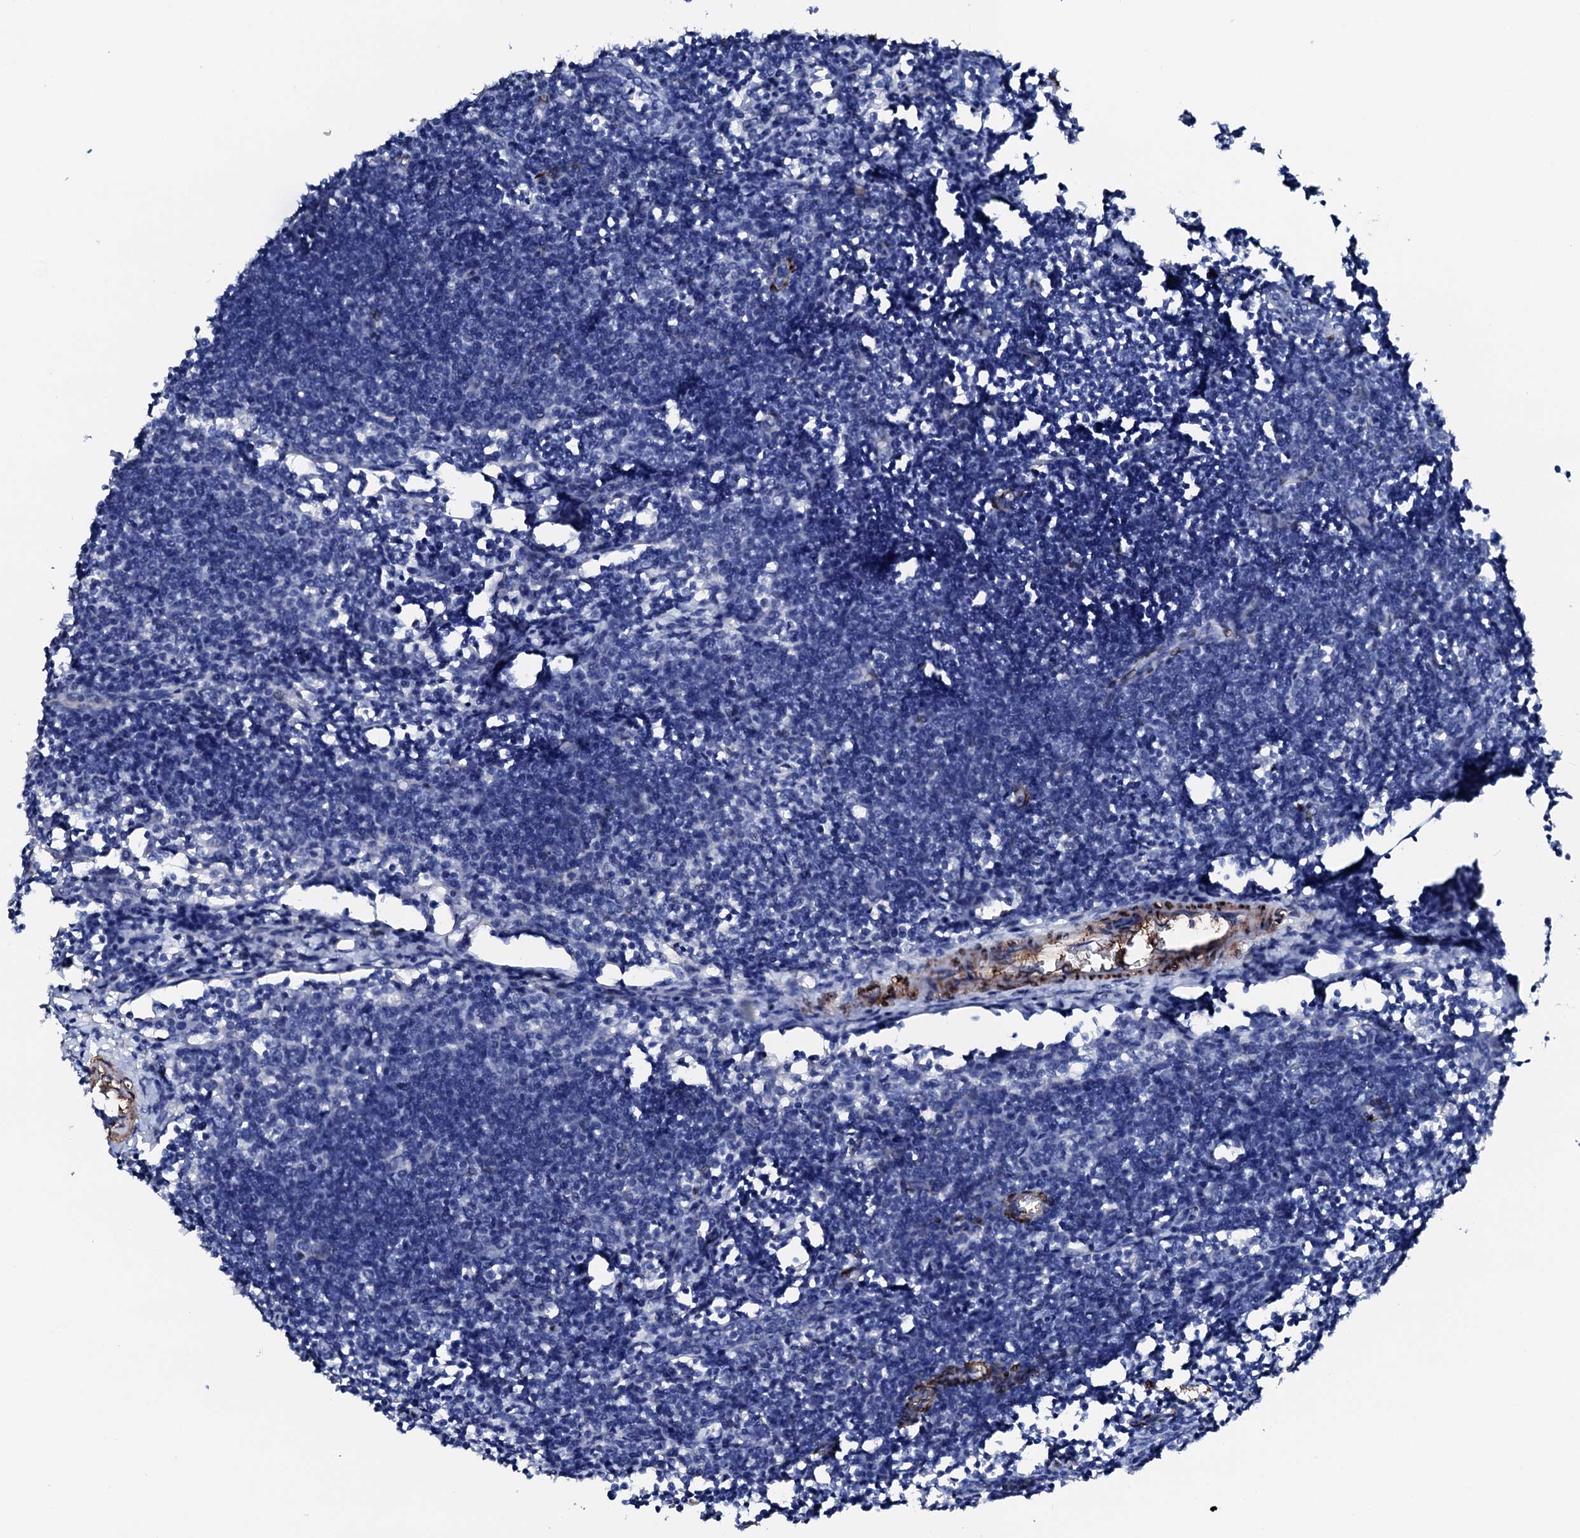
{"staining": {"intensity": "weak", "quantity": "<25%", "location": "nuclear"}, "tissue": "lymph node", "cell_type": "Germinal center cells", "image_type": "normal", "snomed": [{"axis": "morphology", "description": "Normal tissue, NOS"}, {"axis": "morphology", "description": "Malignant melanoma, Metastatic site"}, {"axis": "topography", "description": "Lymph node"}], "caption": "Immunohistochemistry (IHC) of unremarkable human lymph node shows no staining in germinal center cells. (DAB IHC, high magnification).", "gene": "NRIP2", "patient": {"sex": "male", "age": 41}}